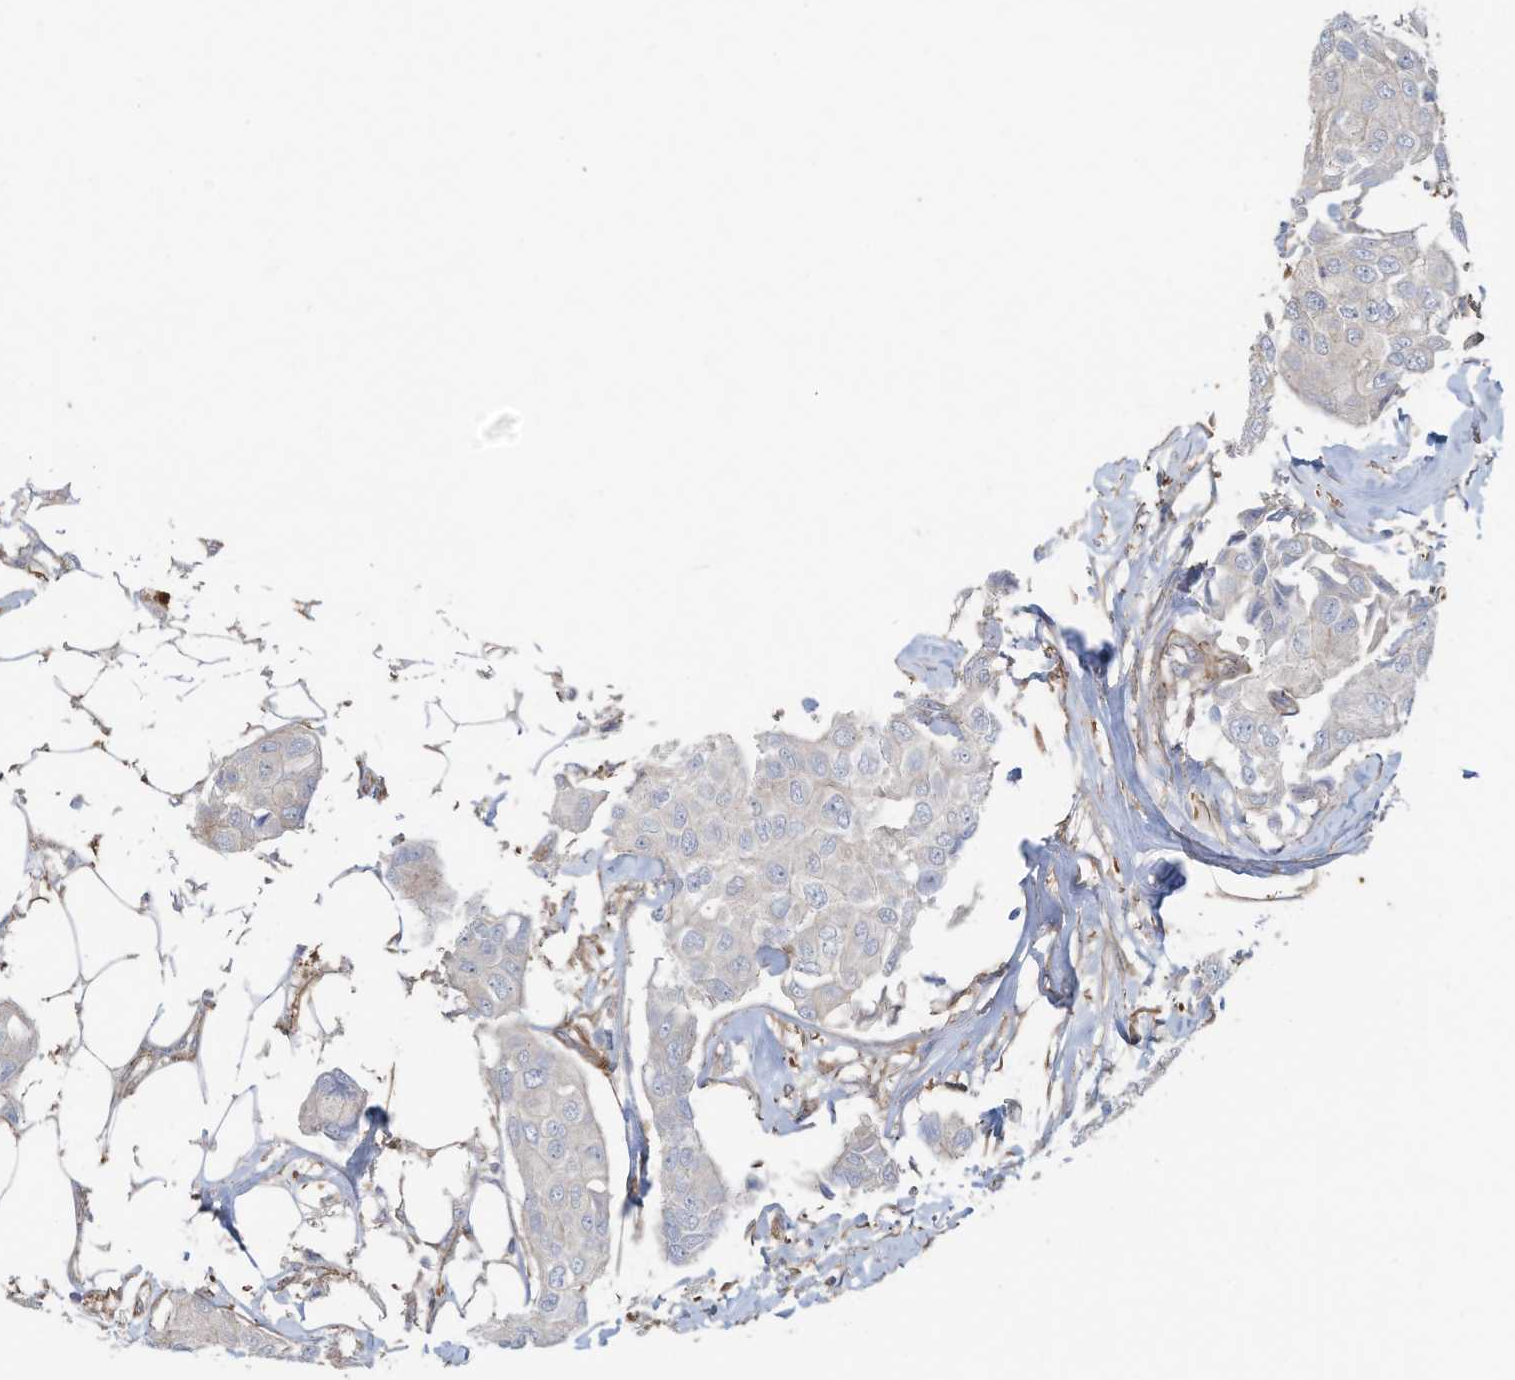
{"staining": {"intensity": "negative", "quantity": "none", "location": "none"}, "tissue": "breast cancer", "cell_type": "Tumor cells", "image_type": "cancer", "snomed": [{"axis": "morphology", "description": "Duct carcinoma"}, {"axis": "topography", "description": "Breast"}], "caption": "An IHC photomicrograph of breast invasive ductal carcinoma is shown. There is no staining in tumor cells of breast invasive ductal carcinoma.", "gene": "SLC17A7", "patient": {"sex": "female", "age": 80}}